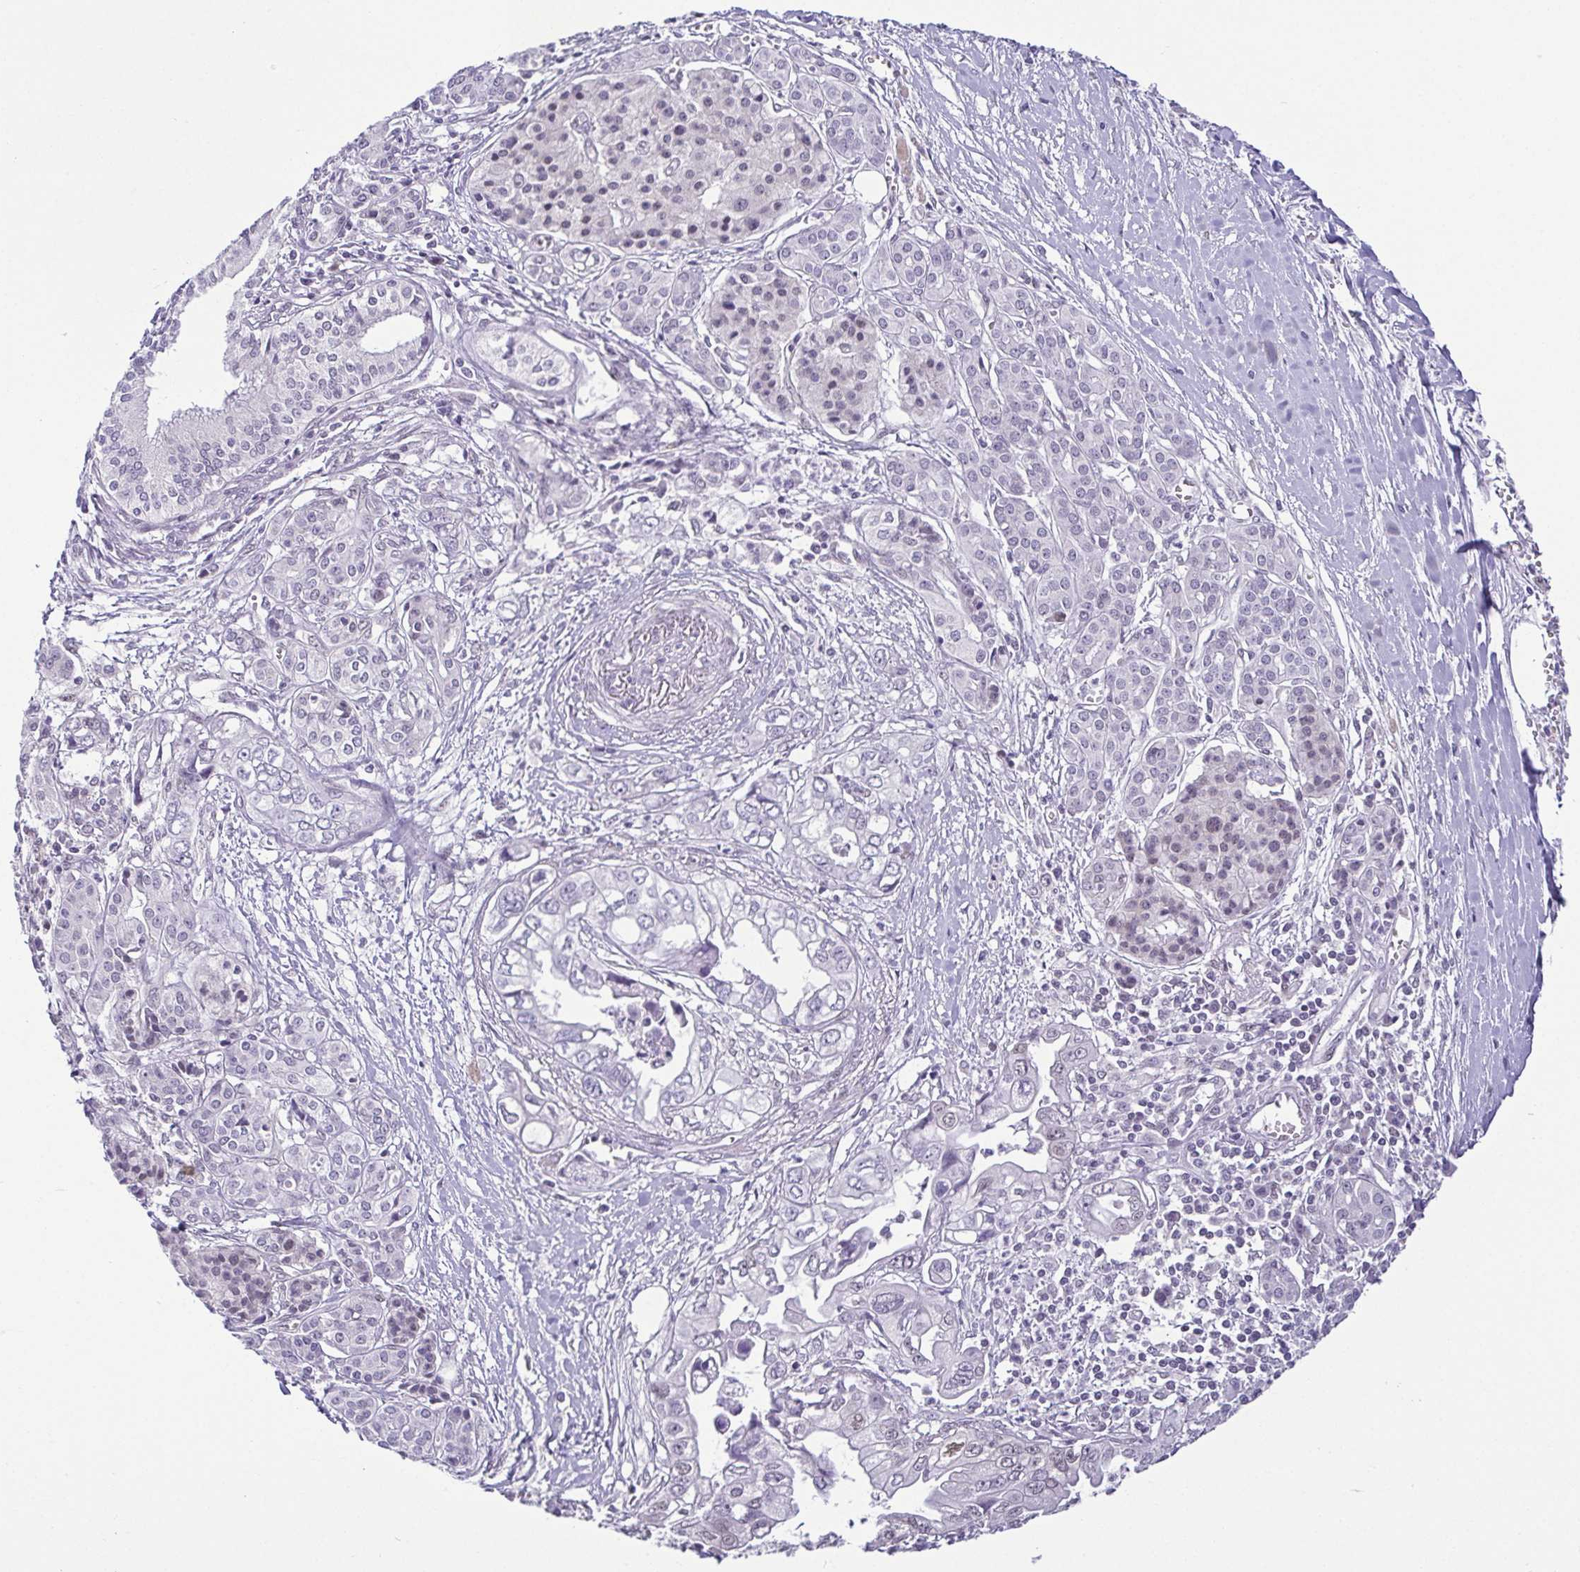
{"staining": {"intensity": "negative", "quantity": "none", "location": "none"}, "tissue": "pancreatic cancer", "cell_type": "Tumor cells", "image_type": "cancer", "snomed": [{"axis": "morphology", "description": "Adenocarcinoma, NOS"}, {"axis": "topography", "description": "Pancreas"}], "caption": "The image displays no significant expression in tumor cells of pancreatic cancer (adenocarcinoma).", "gene": "RBM3", "patient": {"sex": "male", "age": 68}}